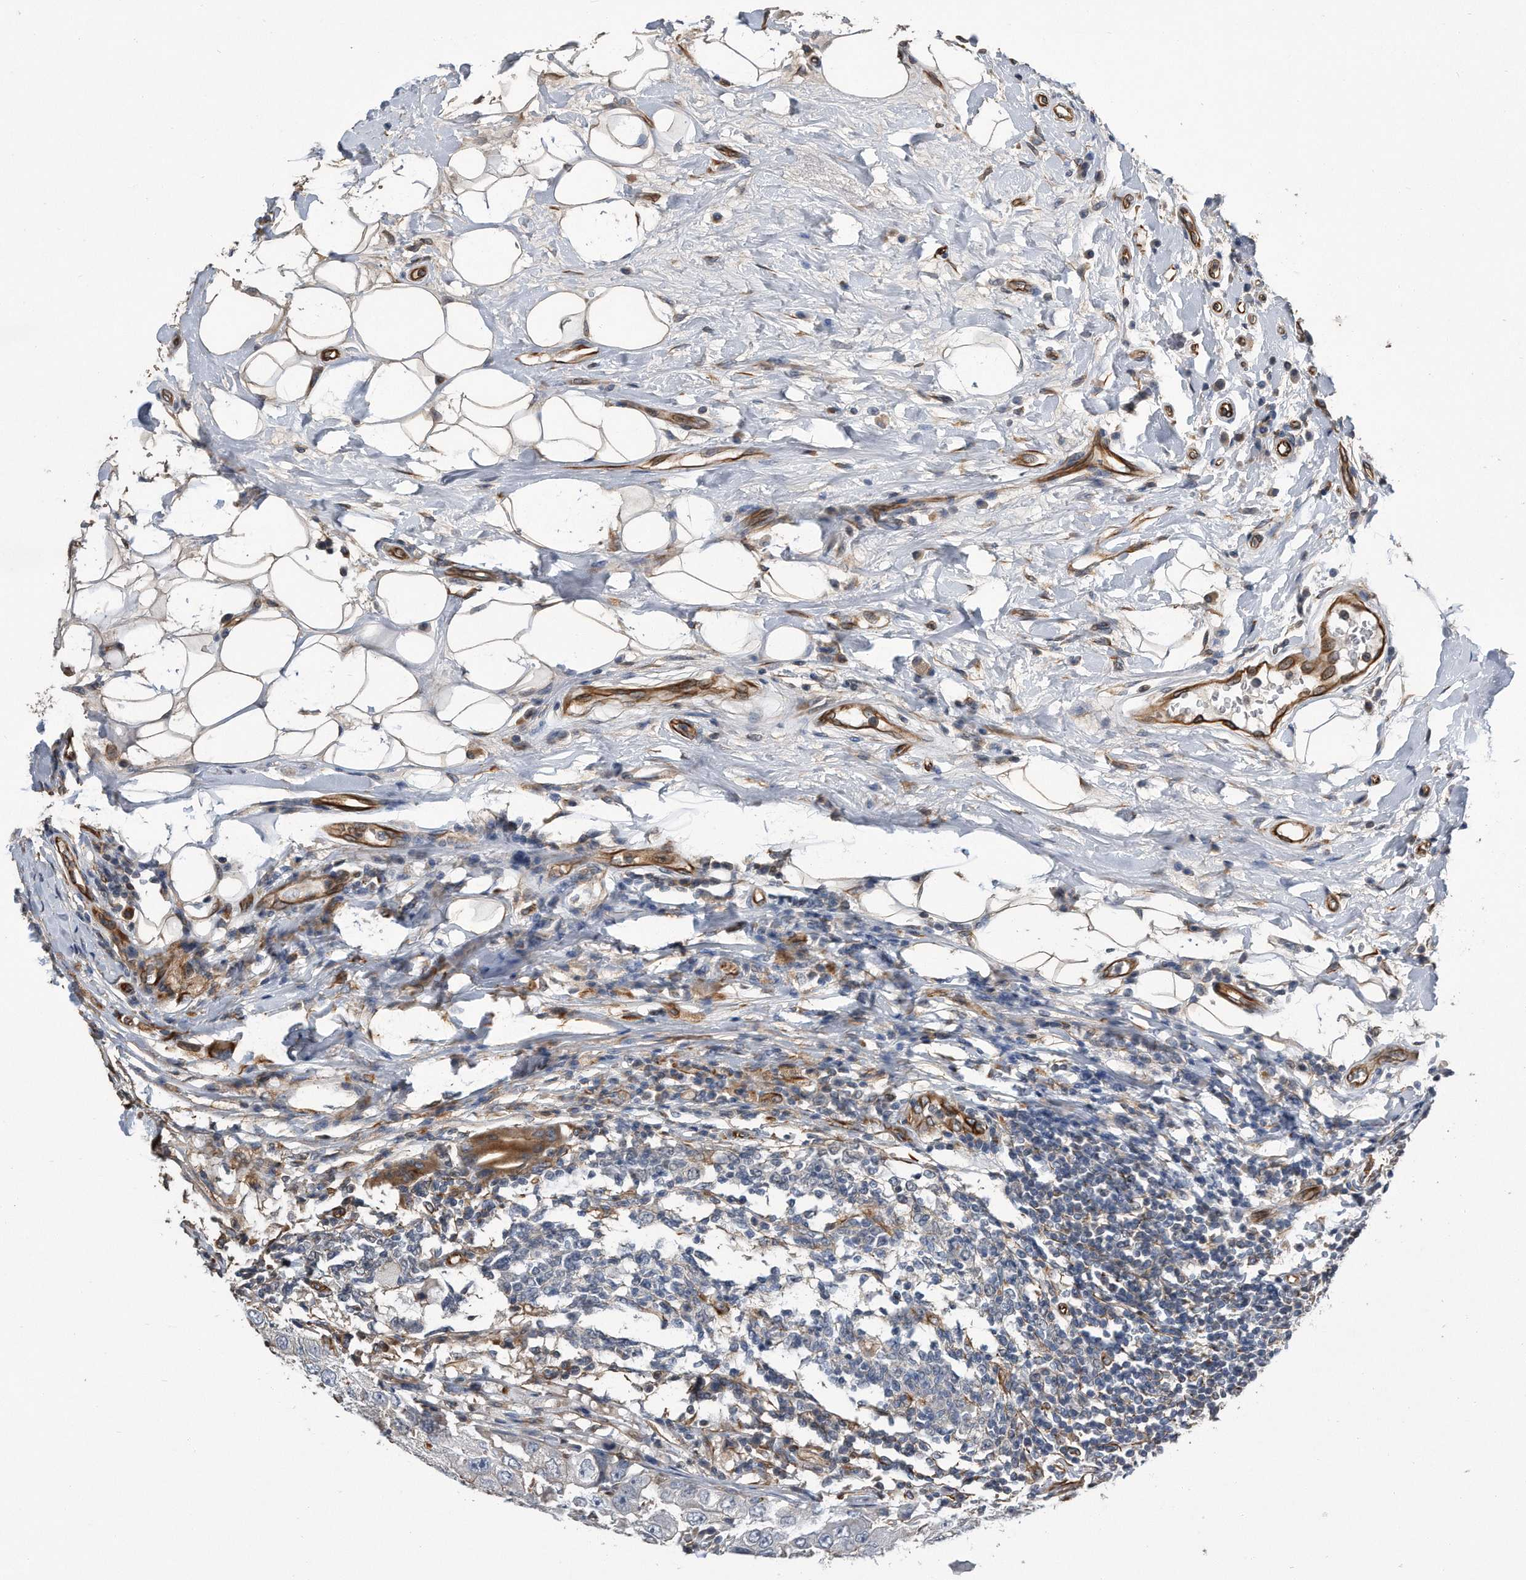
{"staining": {"intensity": "negative", "quantity": "none", "location": "none"}, "tissue": "breast cancer", "cell_type": "Tumor cells", "image_type": "cancer", "snomed": [{"axis": "morphology", "description": "Duct carcinoma"}, {"axis": "topography", "description": "Breast"}], "caption": "Breast infiltrating ductal carcinoma stained for a protein using IHC reveals no positivity tumor cells.", "gene": "GPC1", "patient": {"sex": "female", "age": 27}}